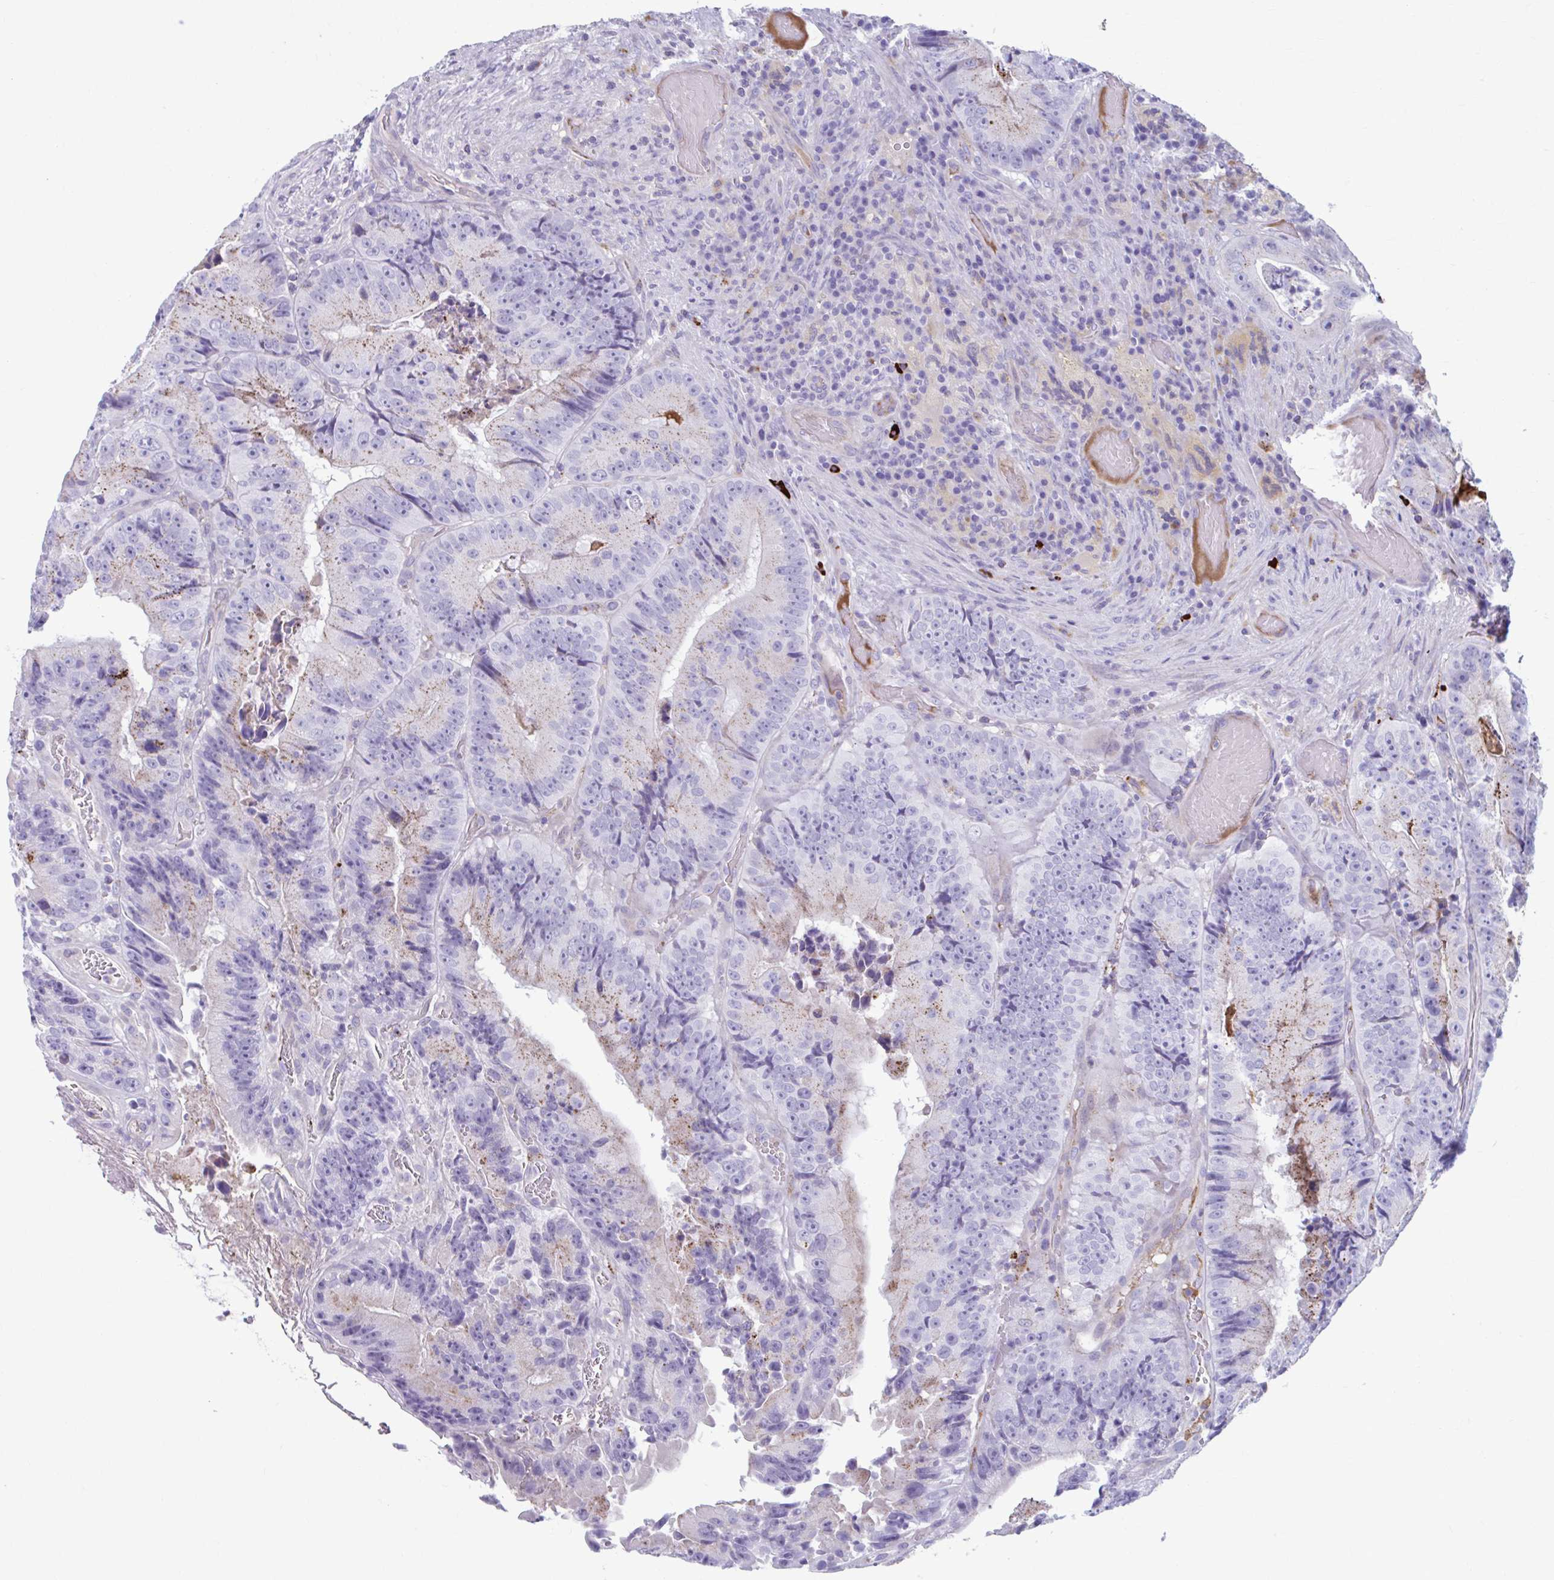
{"staining": {"intensity": "moderate", "quantity": "<25%", "location": "cytoplasmic/membranous"}, "tissue": "colorectal cancer", "cell_type": "Tumor cells", "image_type": "cancer", "snomed": [{"axis": "morphology", "description": "Adenocarcinoma, NOS"}, {"axis": "topography", "description": "Colon"}], "caption": "A low amount of moderate cytoplasmic/membranous staining is seen in approximately <25% of tumor cells in colorectal cancer tissue.", "gene": "C12orf71", "patient": {"sex": "female", "age": 86}}